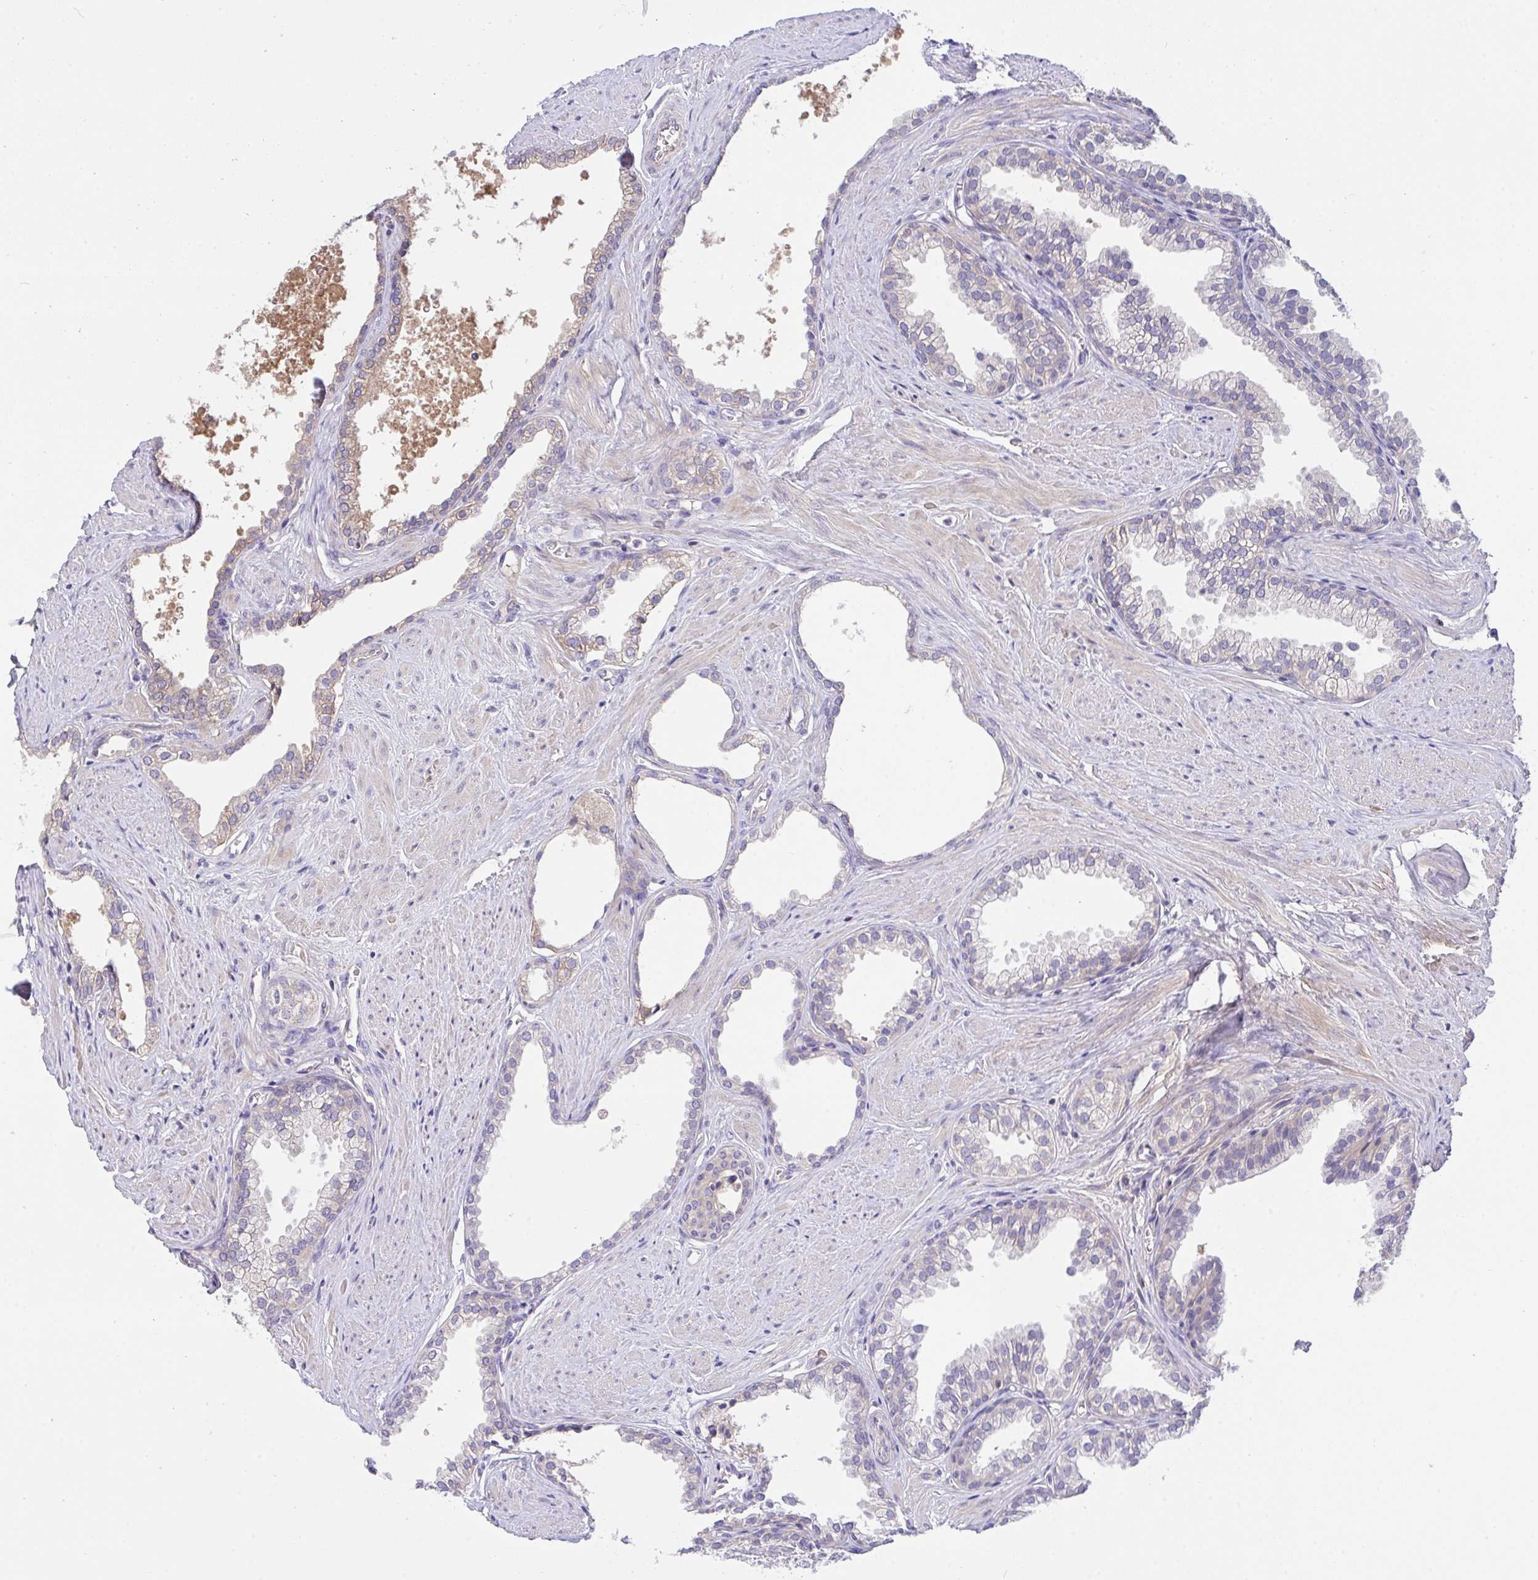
{"staining": {"intensity": "weak", "quantity": "<25%", "location": "cytoplasmic/membranous"}, "tissue": "prostate", "cell_type": "Glandular cells", "image_type": "normal", "snomed": [{"axis": "morphology", "description": "Normal tissue, NOS"}, {"axis": "topography", "description": "Prostate"}, {"axis": "topography", "description": "Peripheral nerve tissue"}], "caption": "Immunohistochemistry photomicrograph of normal prostate stained for a protein (brown), which shows no positivity in glandular cells.", "gene": "ZNF581", "patient": {"sex": "male", "age": 55}}